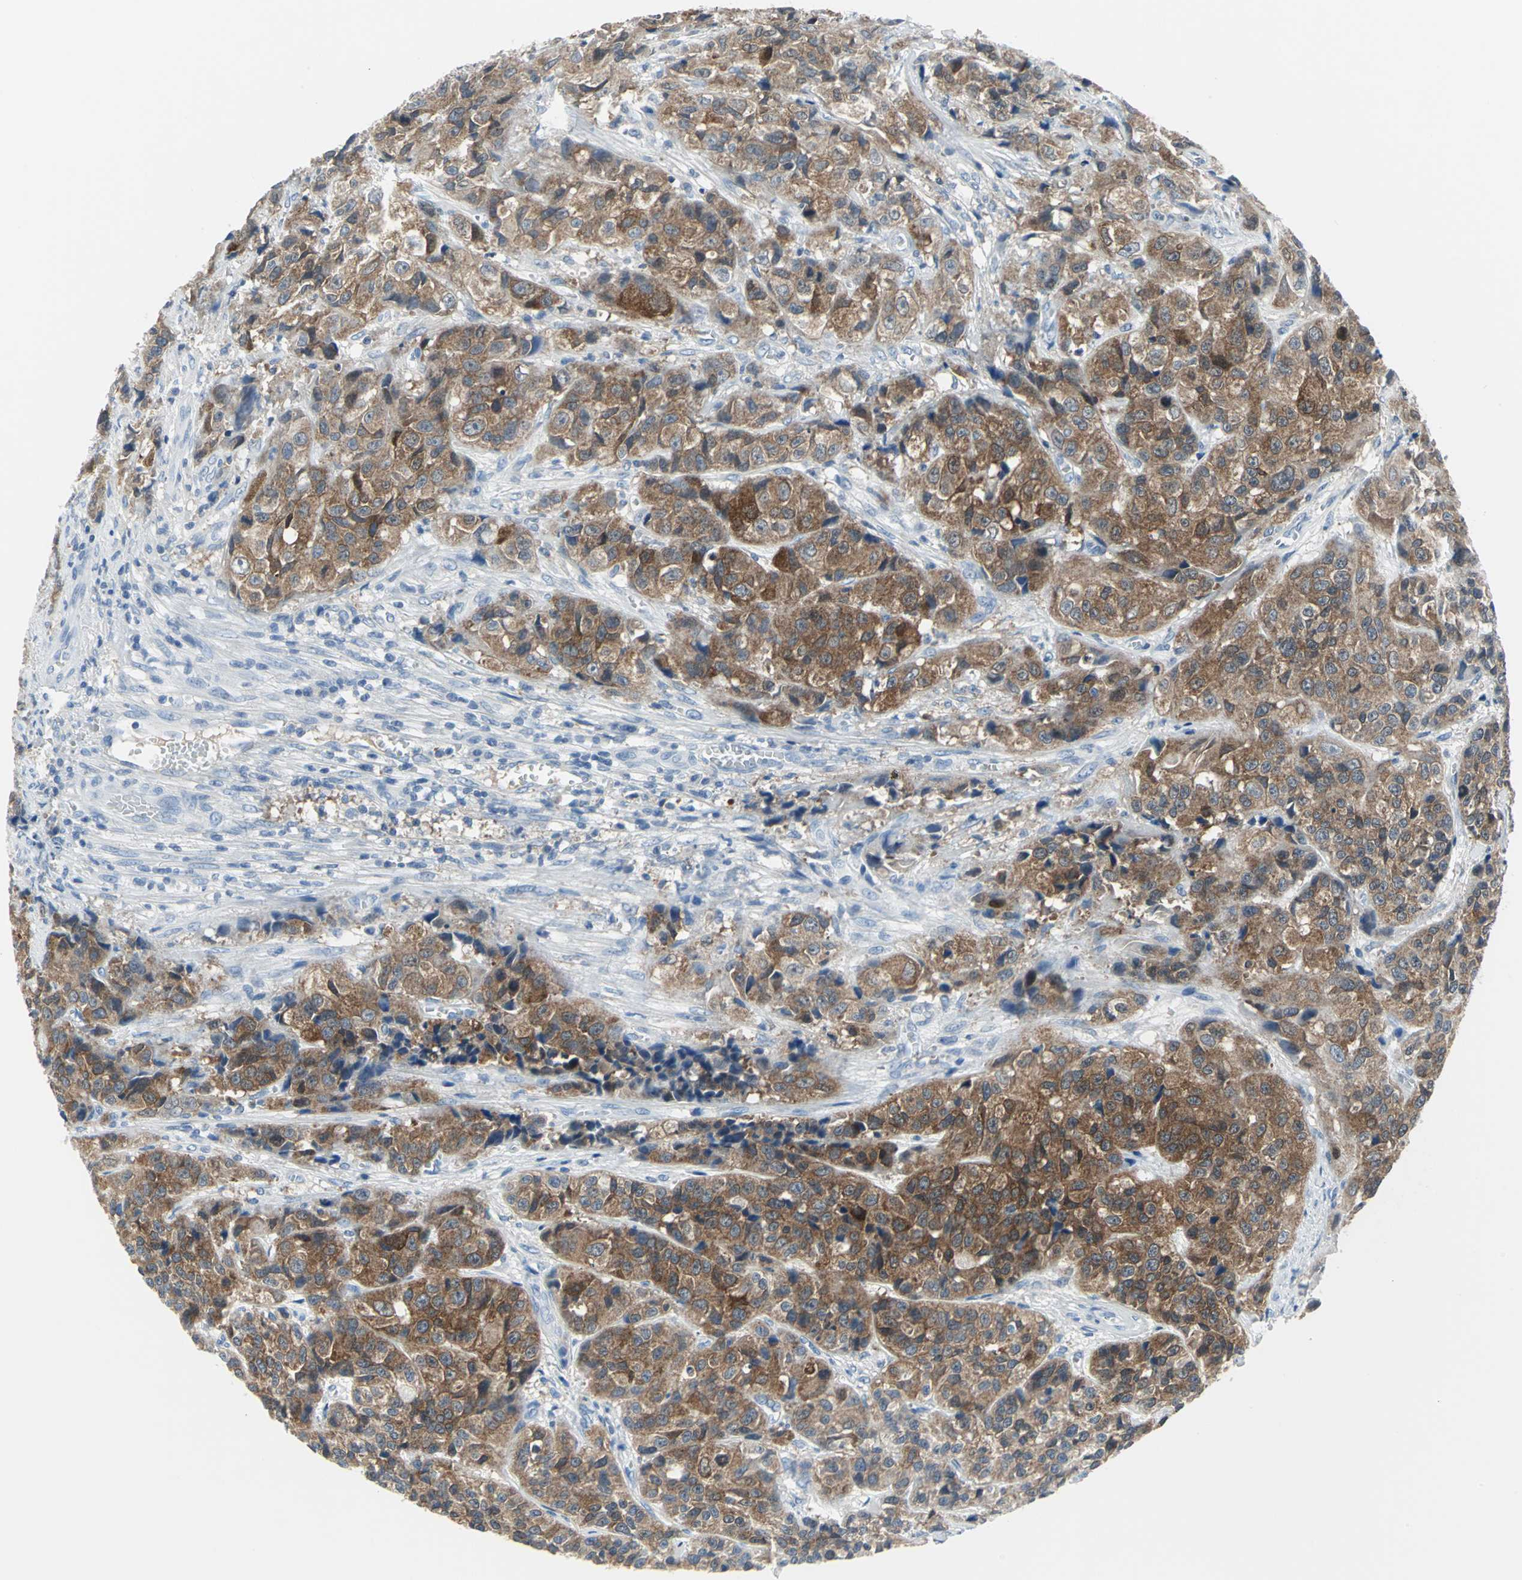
{"staining": {"intensity": "strong", "quantity": ">75%", "location": "cytoplasmic/membranous"}, "tissue": "urothelial cancer", "cell_type": "Tumor cells", "image_type": "cancer", "snomed": [{"axis": "morphology", "description": "Urothelial carcinoma, High grade"}, {"axis": "topography", "description": "Urinary bladder"}], "caption": "IHC image of neoplastic tissue: human urothelial cancer stained using immunohistochemistry reveals high levels of strong protein expression localized specifically in the cytoplasmic/membranous of tumor cells, appearing as a cytoplasmic/membranous brown color.", "gene": "SFN", "patient": {"sex": "female", "age": 81}}